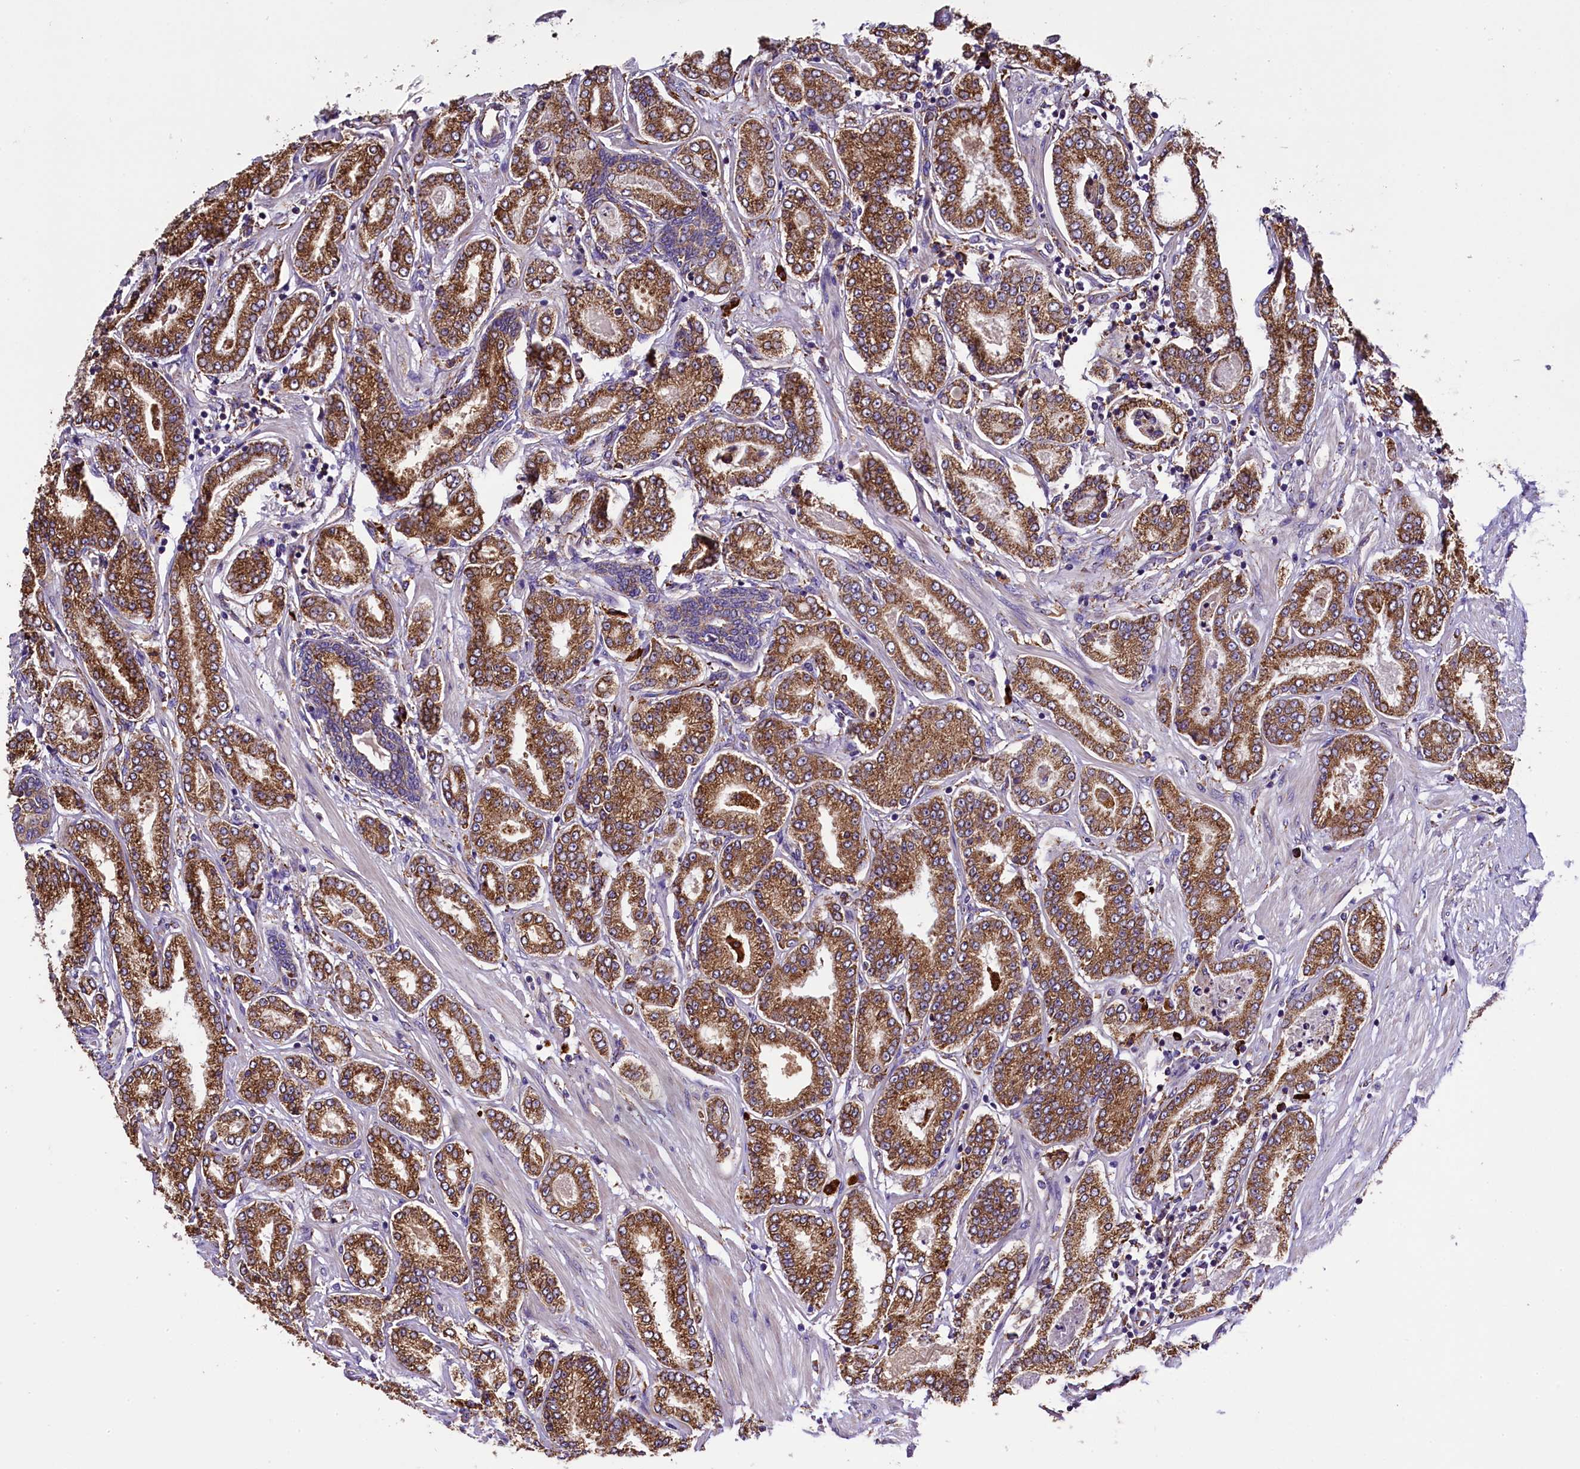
{"staining": {"intensity": "moderate", "quantity": ">75%", "location": "cytoplasmic/membranous"}, "tissue": "prostate cancer", "cell_type": "Tumor cells", "image_type": "cancer", "snomed": [{"axis": "morphology", "description": "Adenocarcinoma, Low grade"}, {"axis": "topography", "description": "Prostate"}], "caption": "Human prostate cancer stained for a protein (brown) reveals moderate cytoplasmic/membranous positive staining in approximately >75% of tumor cells.", "gene": "CAPS2", "patient": {"sex": "male", "age": 63}}